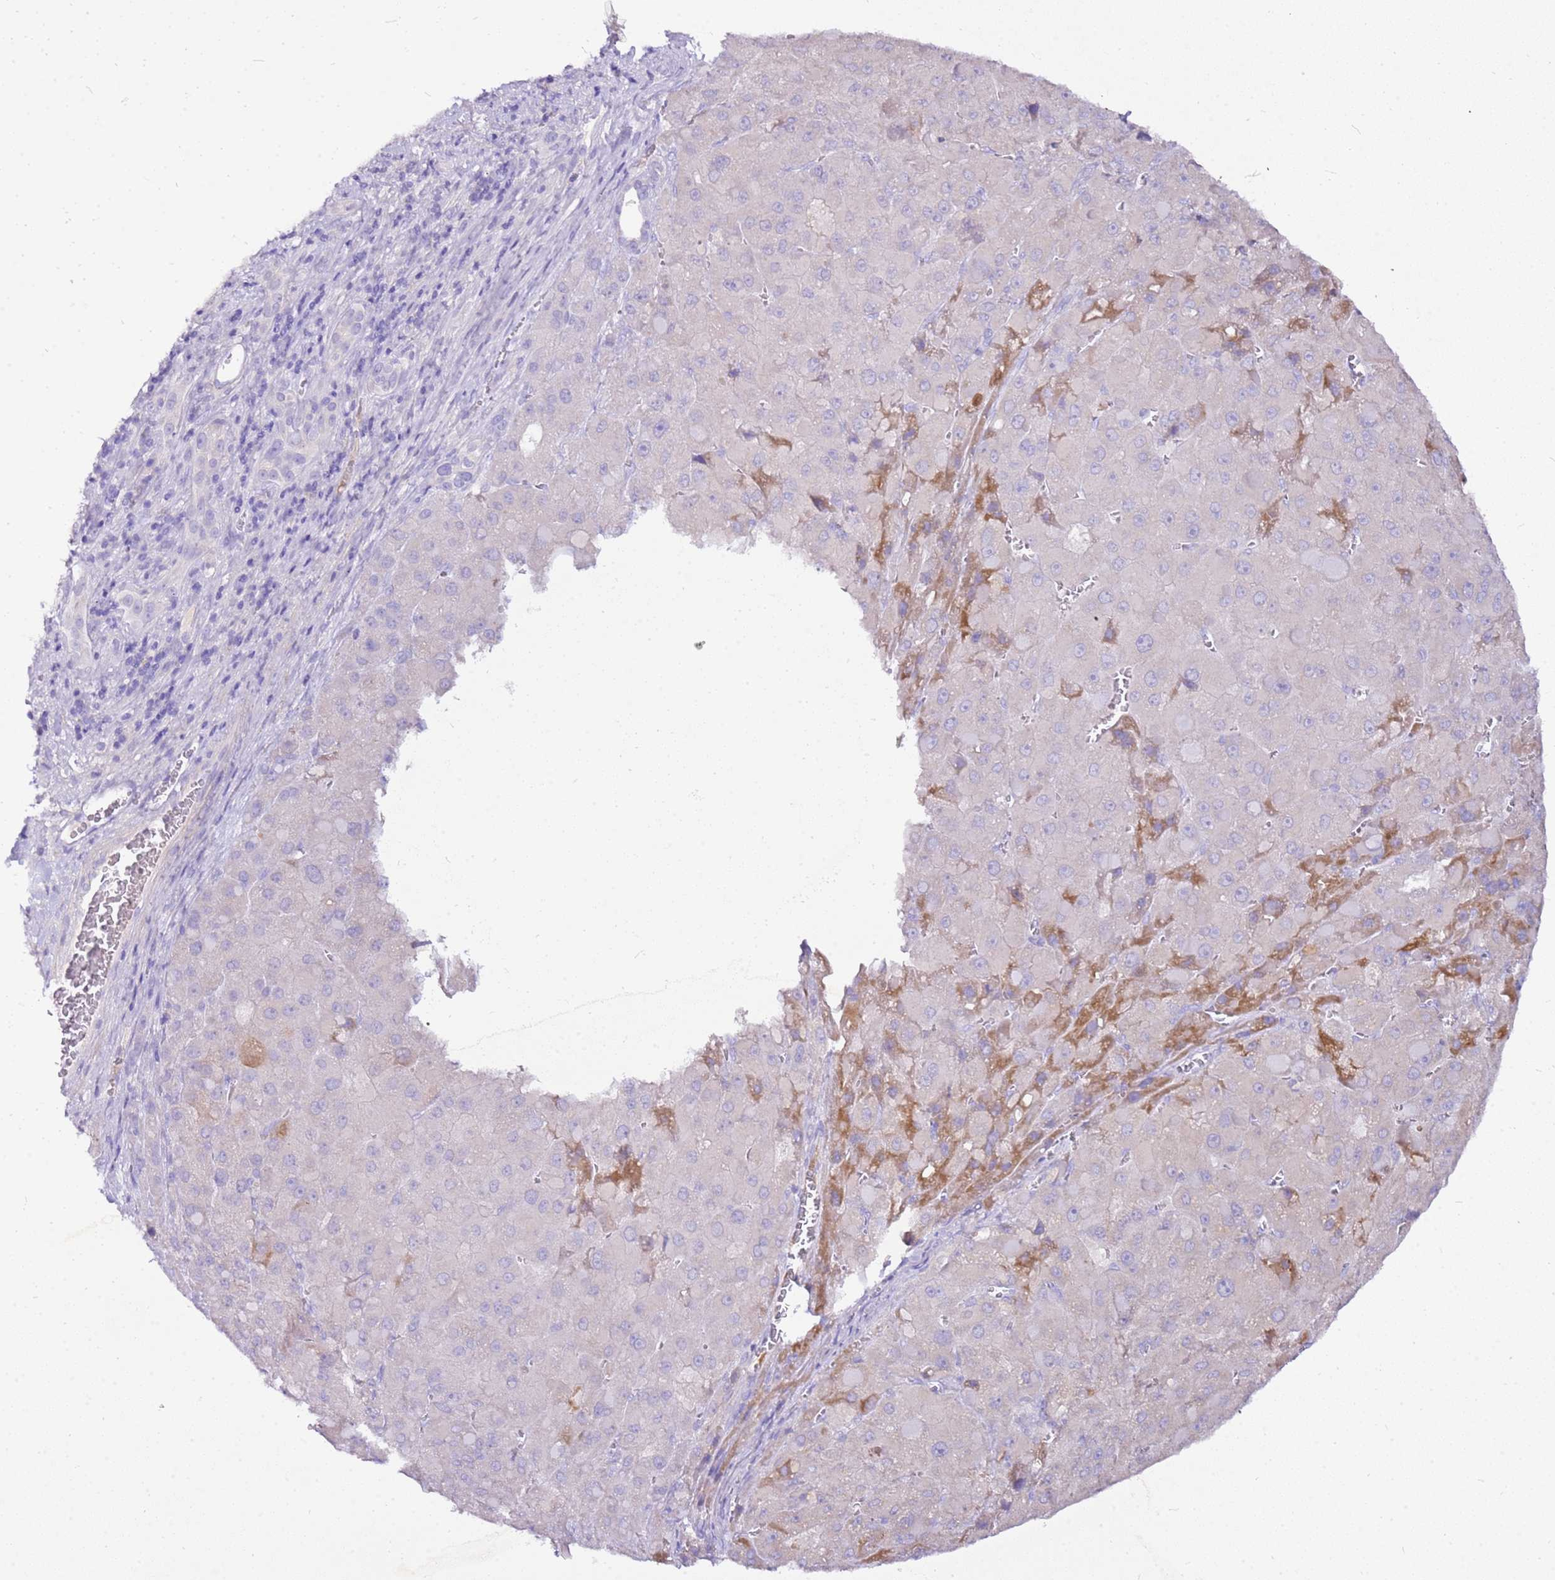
{"staining": {"intensity": "negative", "quantity": "none", "location": "none"}, "tissue": "liver cancer", "cell_type": "Tumor cells", "image_type": "cancer", "snomed": [{"axis": "morphology", "description": "Carcinoma, Hepatocellular, NOS"}, {"axis": "topography", "description": "Liver"}], "caption": "This image is of liver cancer (hepatocellular carcinoma) stained with immunohistochemistry (IHC) to label a protein in brown with the nuclei are counter-stained blue. There is no expression in tumor cells.", "gene": "DCDC2B", "patient": {"sex": "female", "age": 73}}